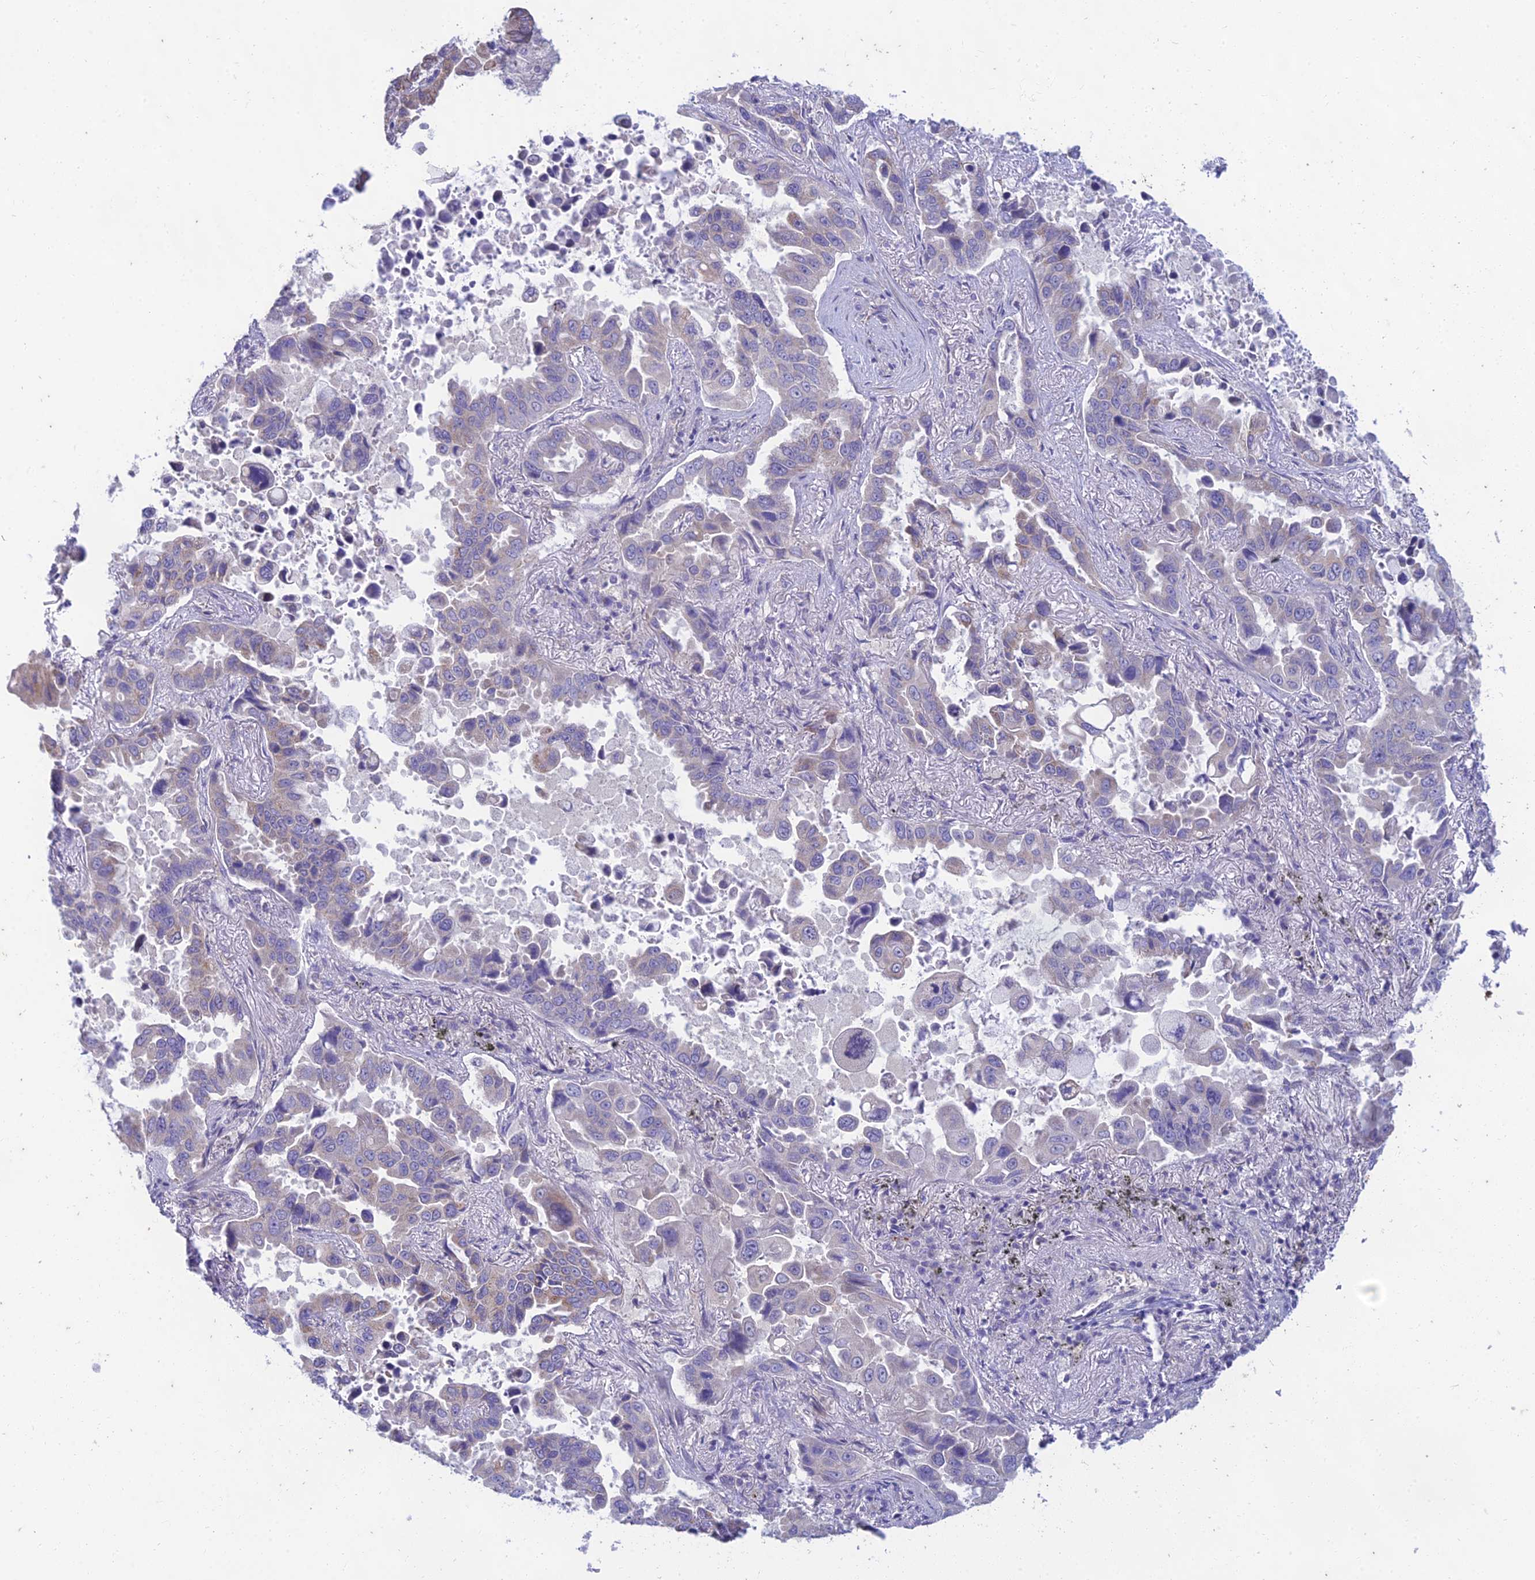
{"staining": {"intensity": "weak", "quantity": "<25%", "location": "cytoplasmic/membranous"}, "tissue": "lung cancer", "cell_type": "Tumor cells", "image_type": "cancer", "snomed": [{"axis": "morphology", "description": "Adenocarcinoma, NOS"}, {"axis": "topography", "description": "Lung"}], "caption": "IHC histopathology image of adenocarcinoma (lung) stained for a protein (brown), which reveals no expression in tumor cells. (DAB immunohistochemistry, high magnification).", "gene": "PTCD2", "patient": {"sex": "male", "age": 64}}